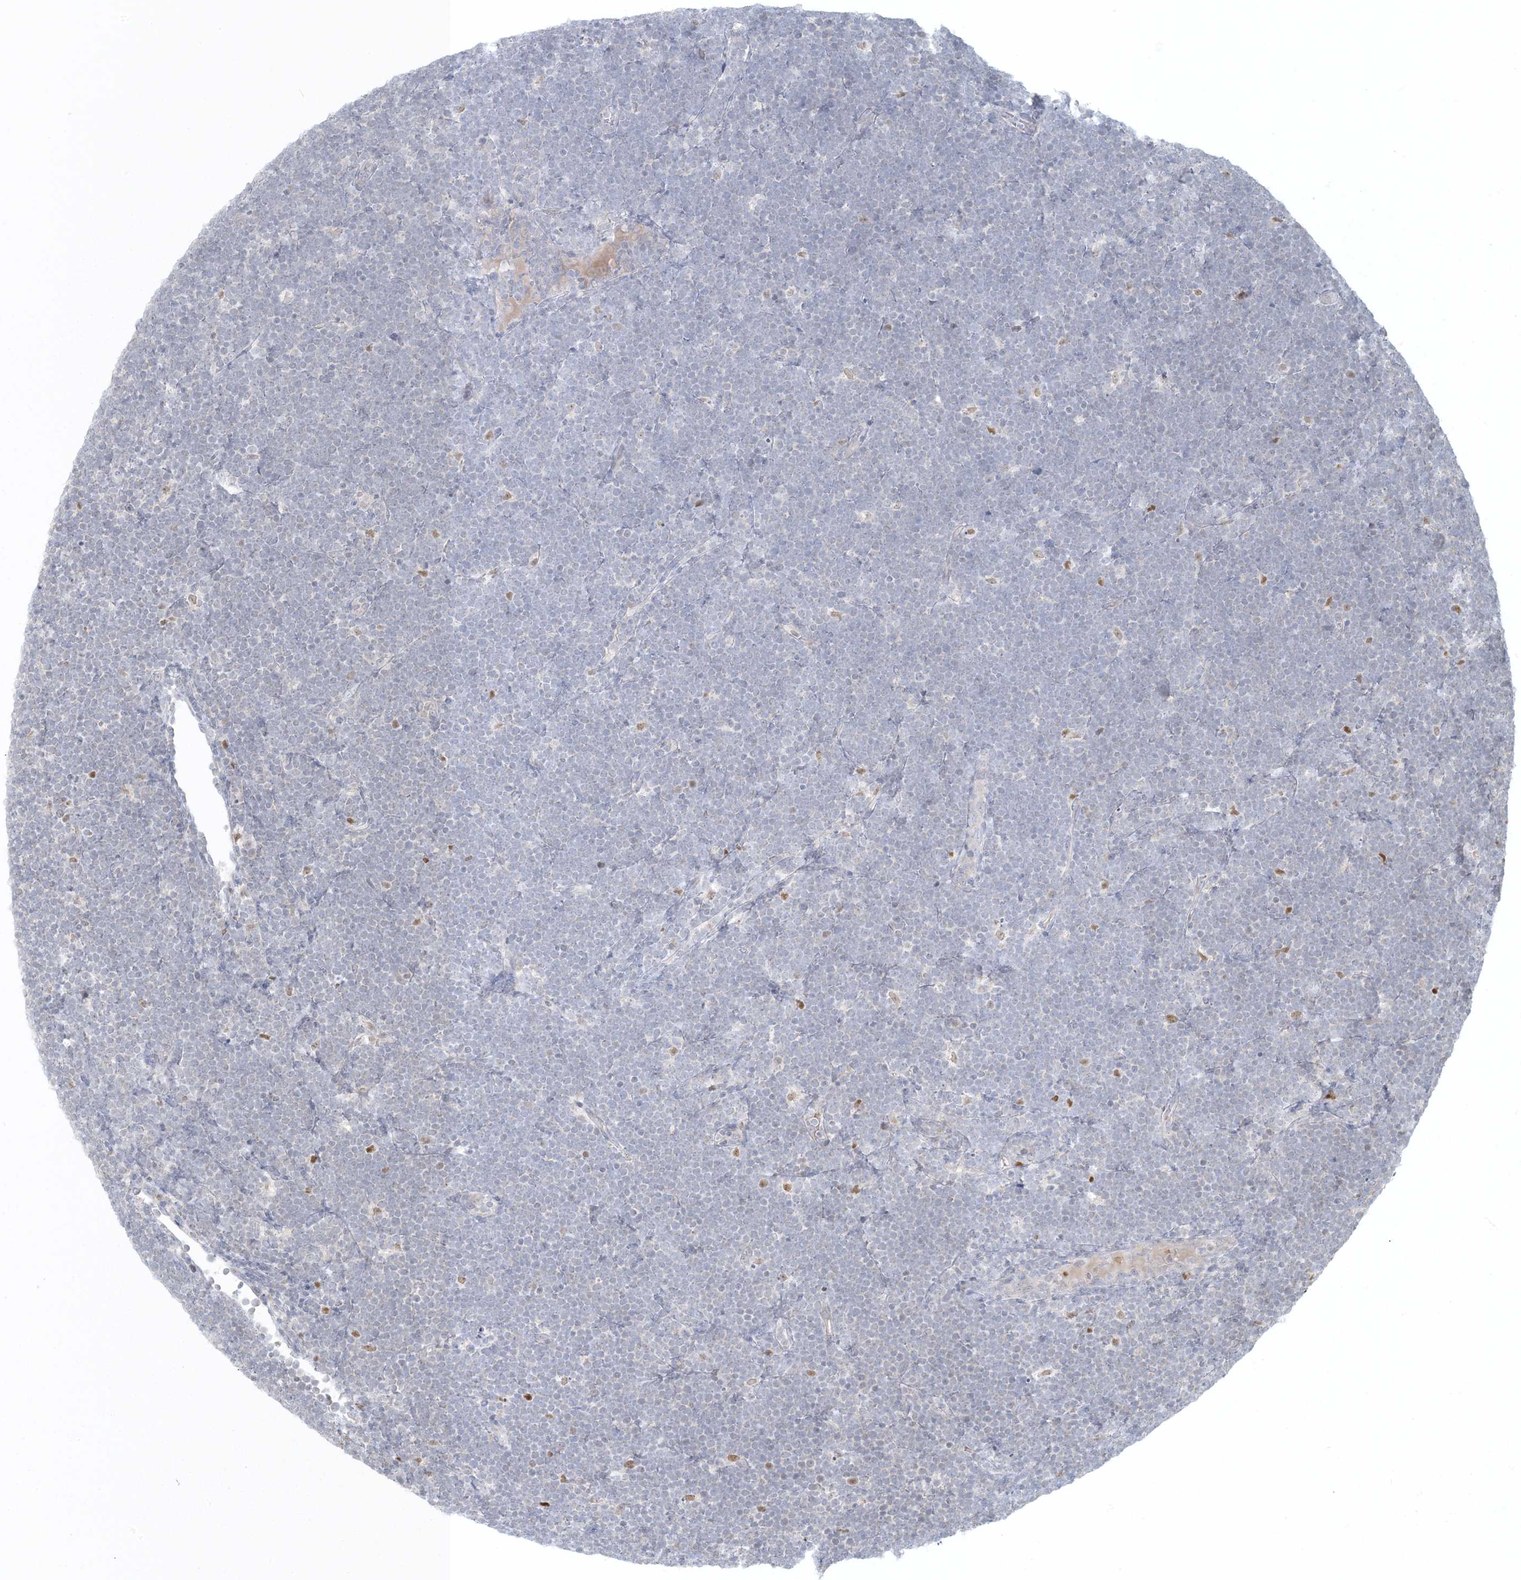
{"staining": {"intensity": "negative", "quantity": "none", "location": "none"}, "tissue": "lymphoma", "cell_type": "Tumor cells", "image_type": "cancer", "snomed": [{"axis": "morphology", "description": "Malignant lymphoma, non-Hodgkin's type, High grade"}, {"axis": "topography", "description": "Lymph node"}], "caption": "Immunohistochemistry image of high-grade malignant lymphoma, non-Hodgkin's type stained for a protein (brown), which demonstrates no positivity in tumor cells.", "gene": "CTDNEP1", "patient": {"sex": "male", "age": 13}}